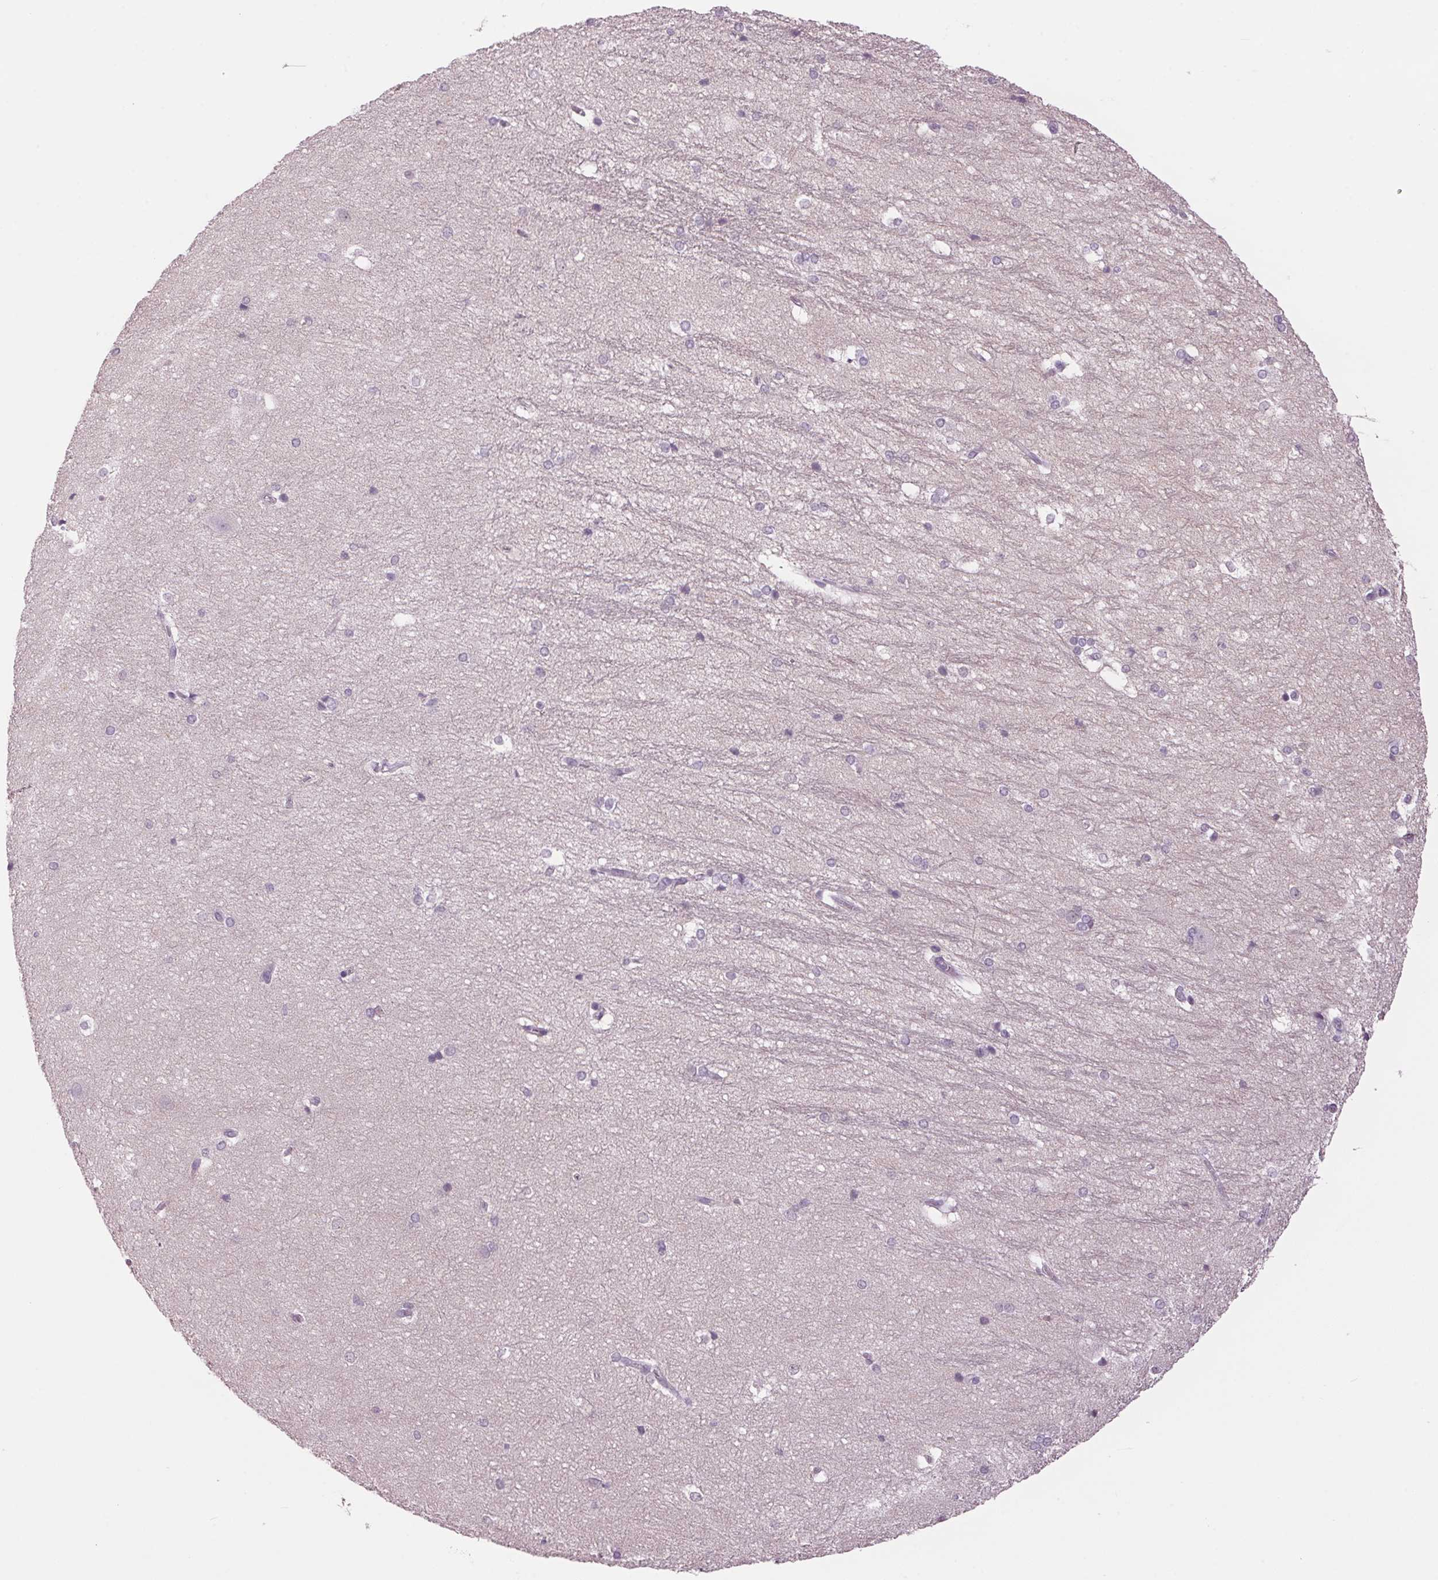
{"staining": {"intensity": "negative", "quantity": "none", "location": "none"}, "tissue": "hippocampus", "cell_type": "Glial cells", "image_type": "normal", "snomed": [{"axis": "morphology", "description": "Normal tissue, NOS"}, {"axis": "topography", "description": "Cerebral cortex"}, {"axis": "topography", "description": "Hippocampus"}], "caption": "The image demonstrates no significant staining in glial cells of hippocampus. (Brightfield microscopy of DAB IHC at high magnification).", "gene": "PPP1R1A", "patient": {"sex": "female", "age": 19}}